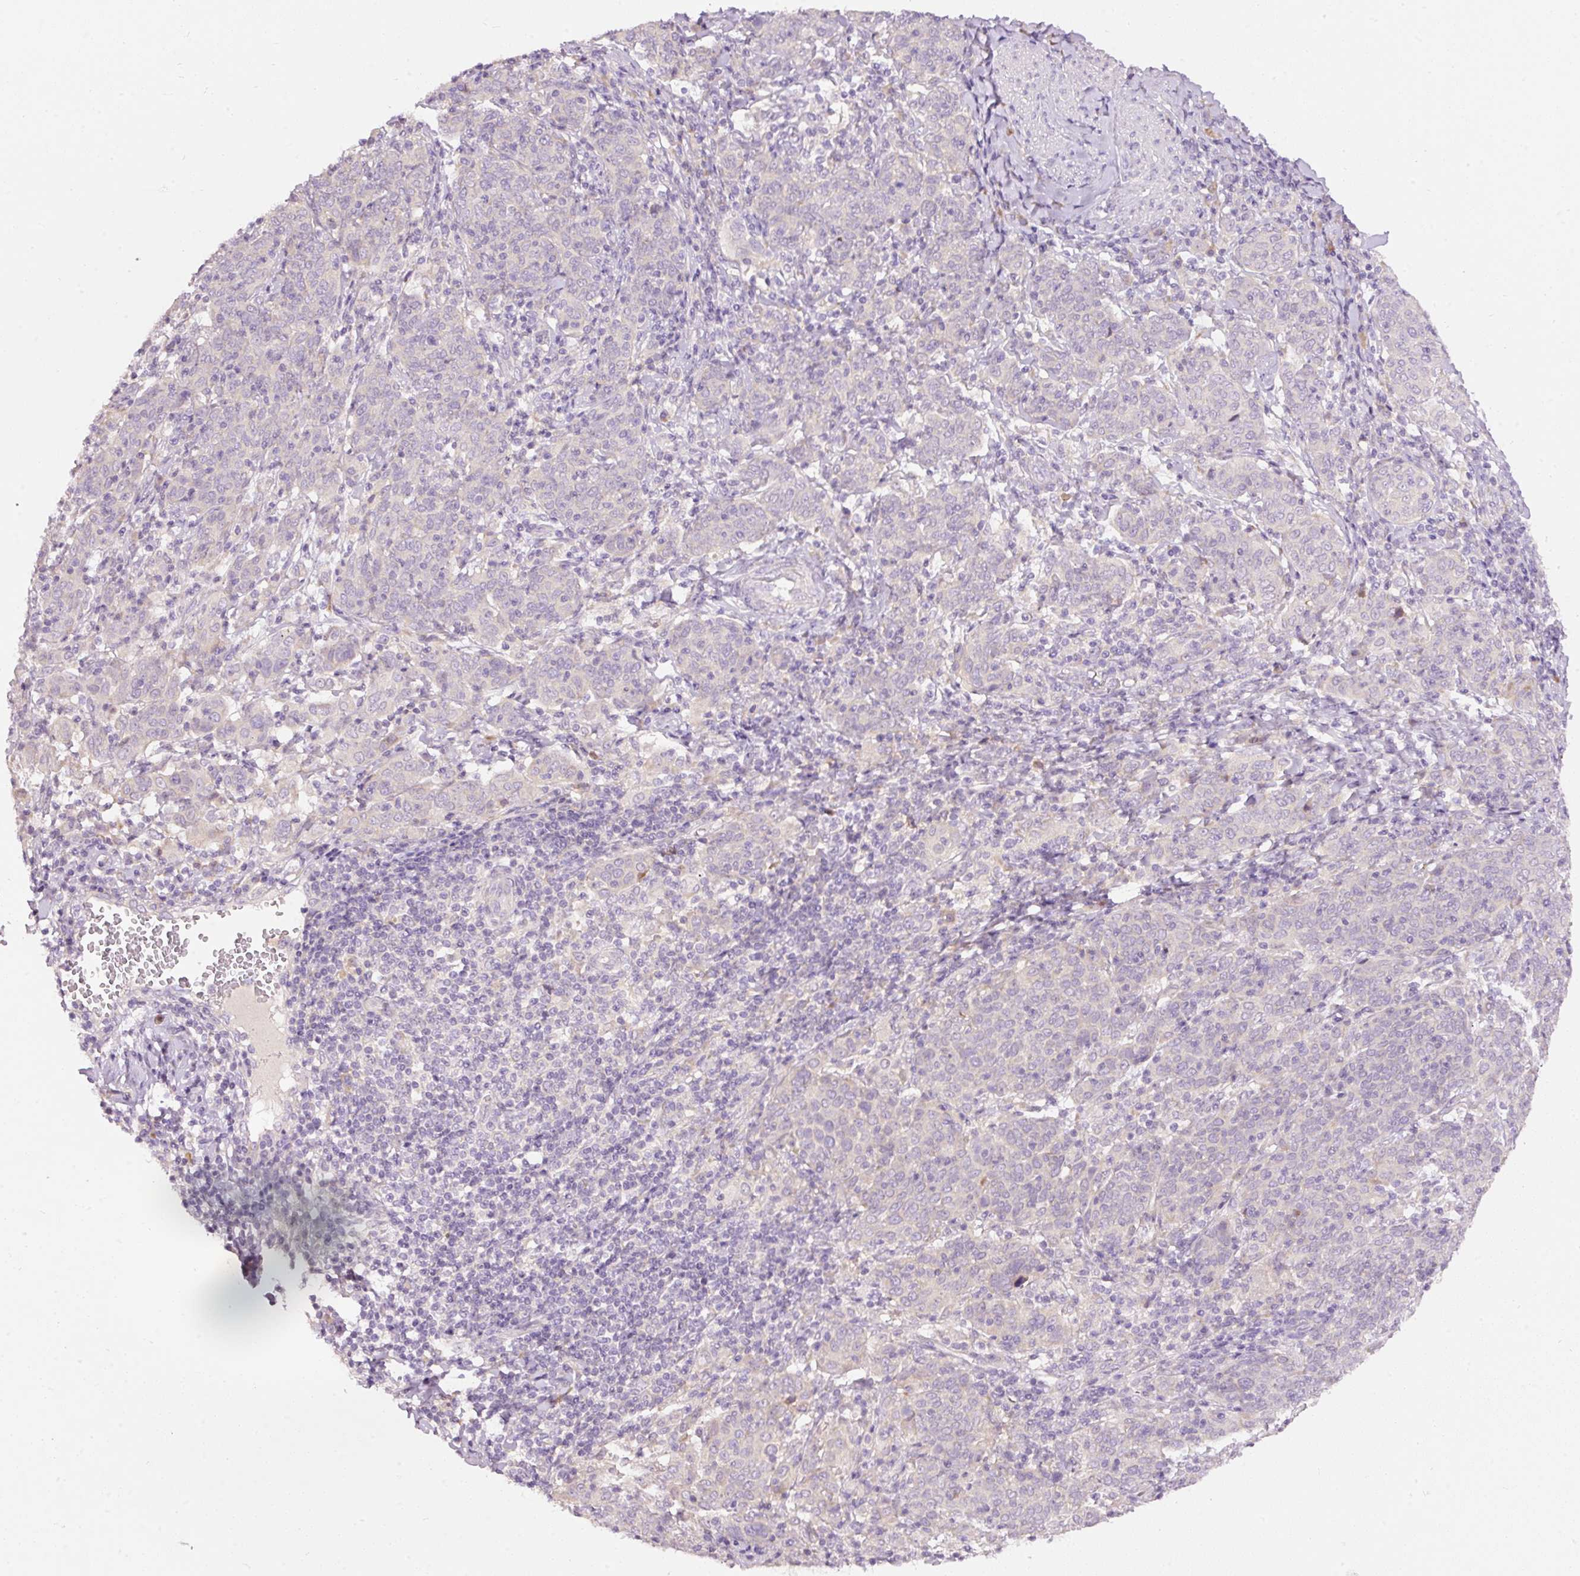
{"staining": {"intensity": "negative", "quantity": "none", "location": "none"}, "tissue": "cervical cancer", "cell_type": "Tumor cells", "image_type": "cancer", "snomed": [{"axis": "morphology", "description": "Squamous cell carcinoma, NOS"}, {"axis": "topography", "description": "Cervix"}], "caption": "Tumor cells show no significant staining in cervical cancer. Brightfield microscopy of IHC stained with DAB (3,3'-diaminobenzidine) (brown) and hematoxylin (blue), captured at high magnification.", "gene": "RSPO2", "patient": {"sex": "female", "age": 67}}